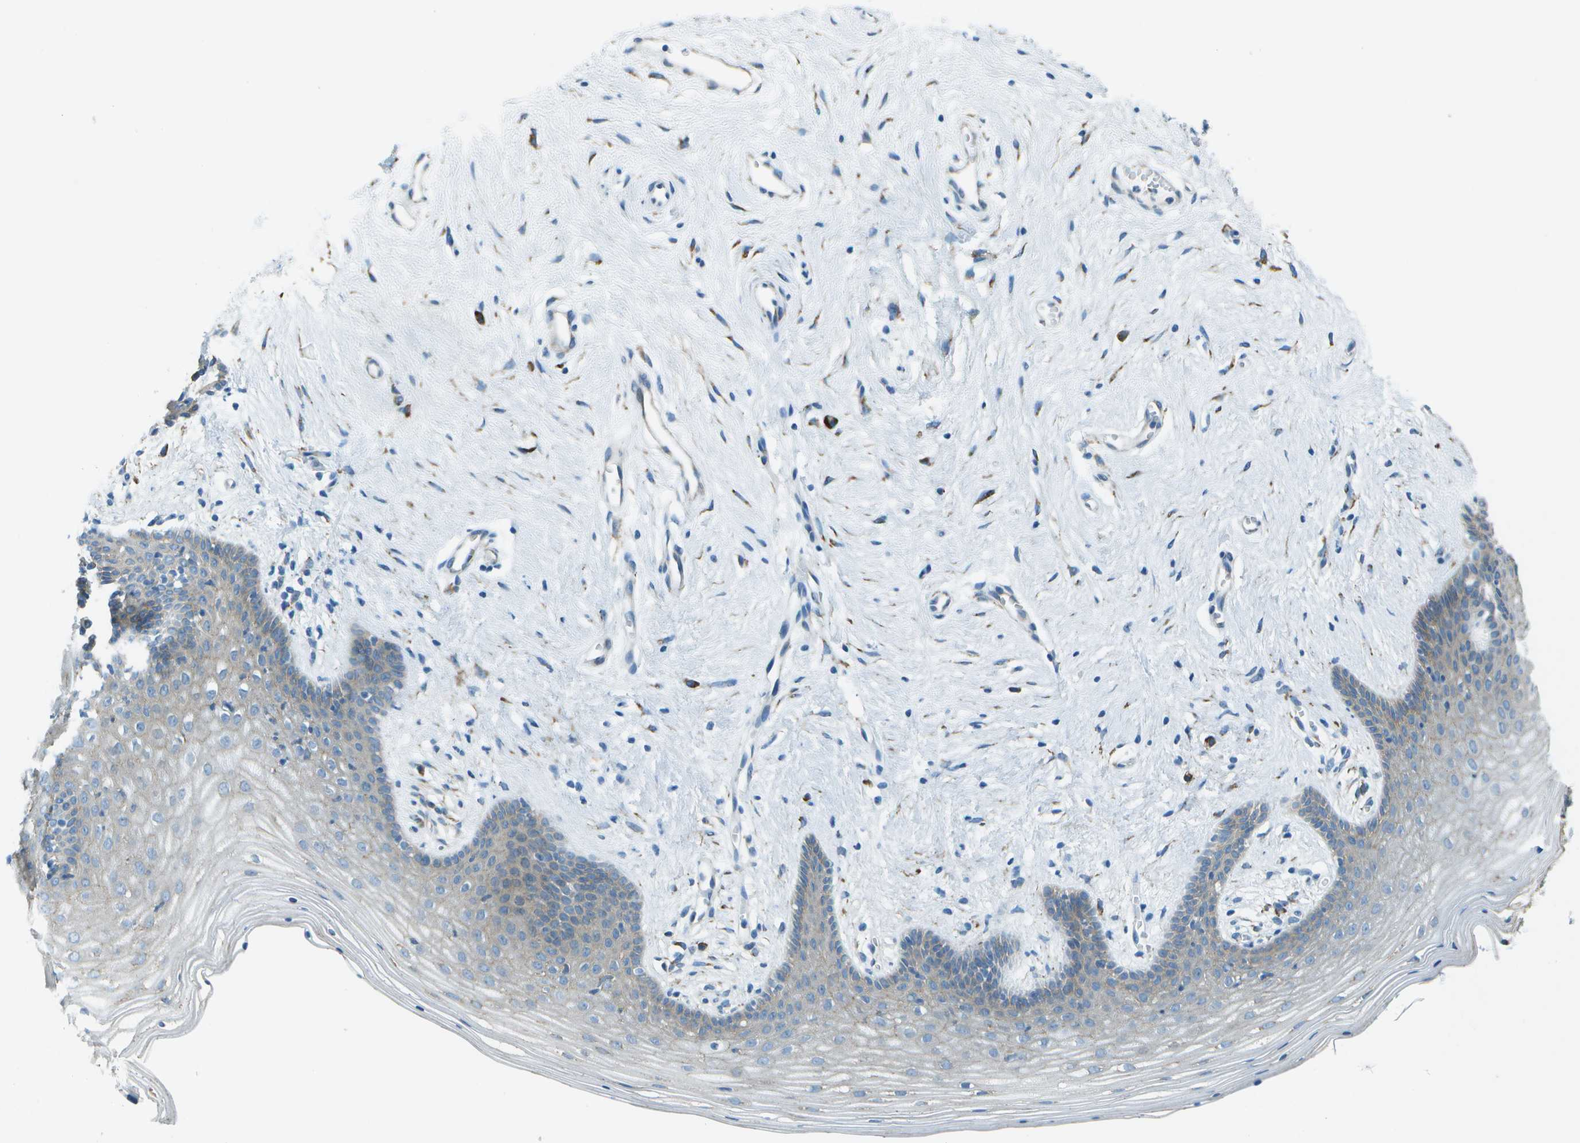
{"staining": {"intensity": "negative", "quantity": "none", "location": "none"}, "tissue": "vagina", "cell_type": "Squamous epithelial cells", "image_type": "normal", "snomed": [{"axis": "morphology", "description": "Normal tissue, NOS"}, {"axis": "topography", "description": "Vagina"}], "caption": "Immunohistochemistry photomicrograph of unremarkable vagina: human vagina stained with DAB (3,3'-diaminobenzidine) shows no significant protein expression in squamous epithelial cells. Brightfield microscopy of IHC stained with DAB (brown) and hematoxylin (blue), captured at high magnification.", "gene": "KCTD3", "patient": {"sex": "female", "age": 44}}